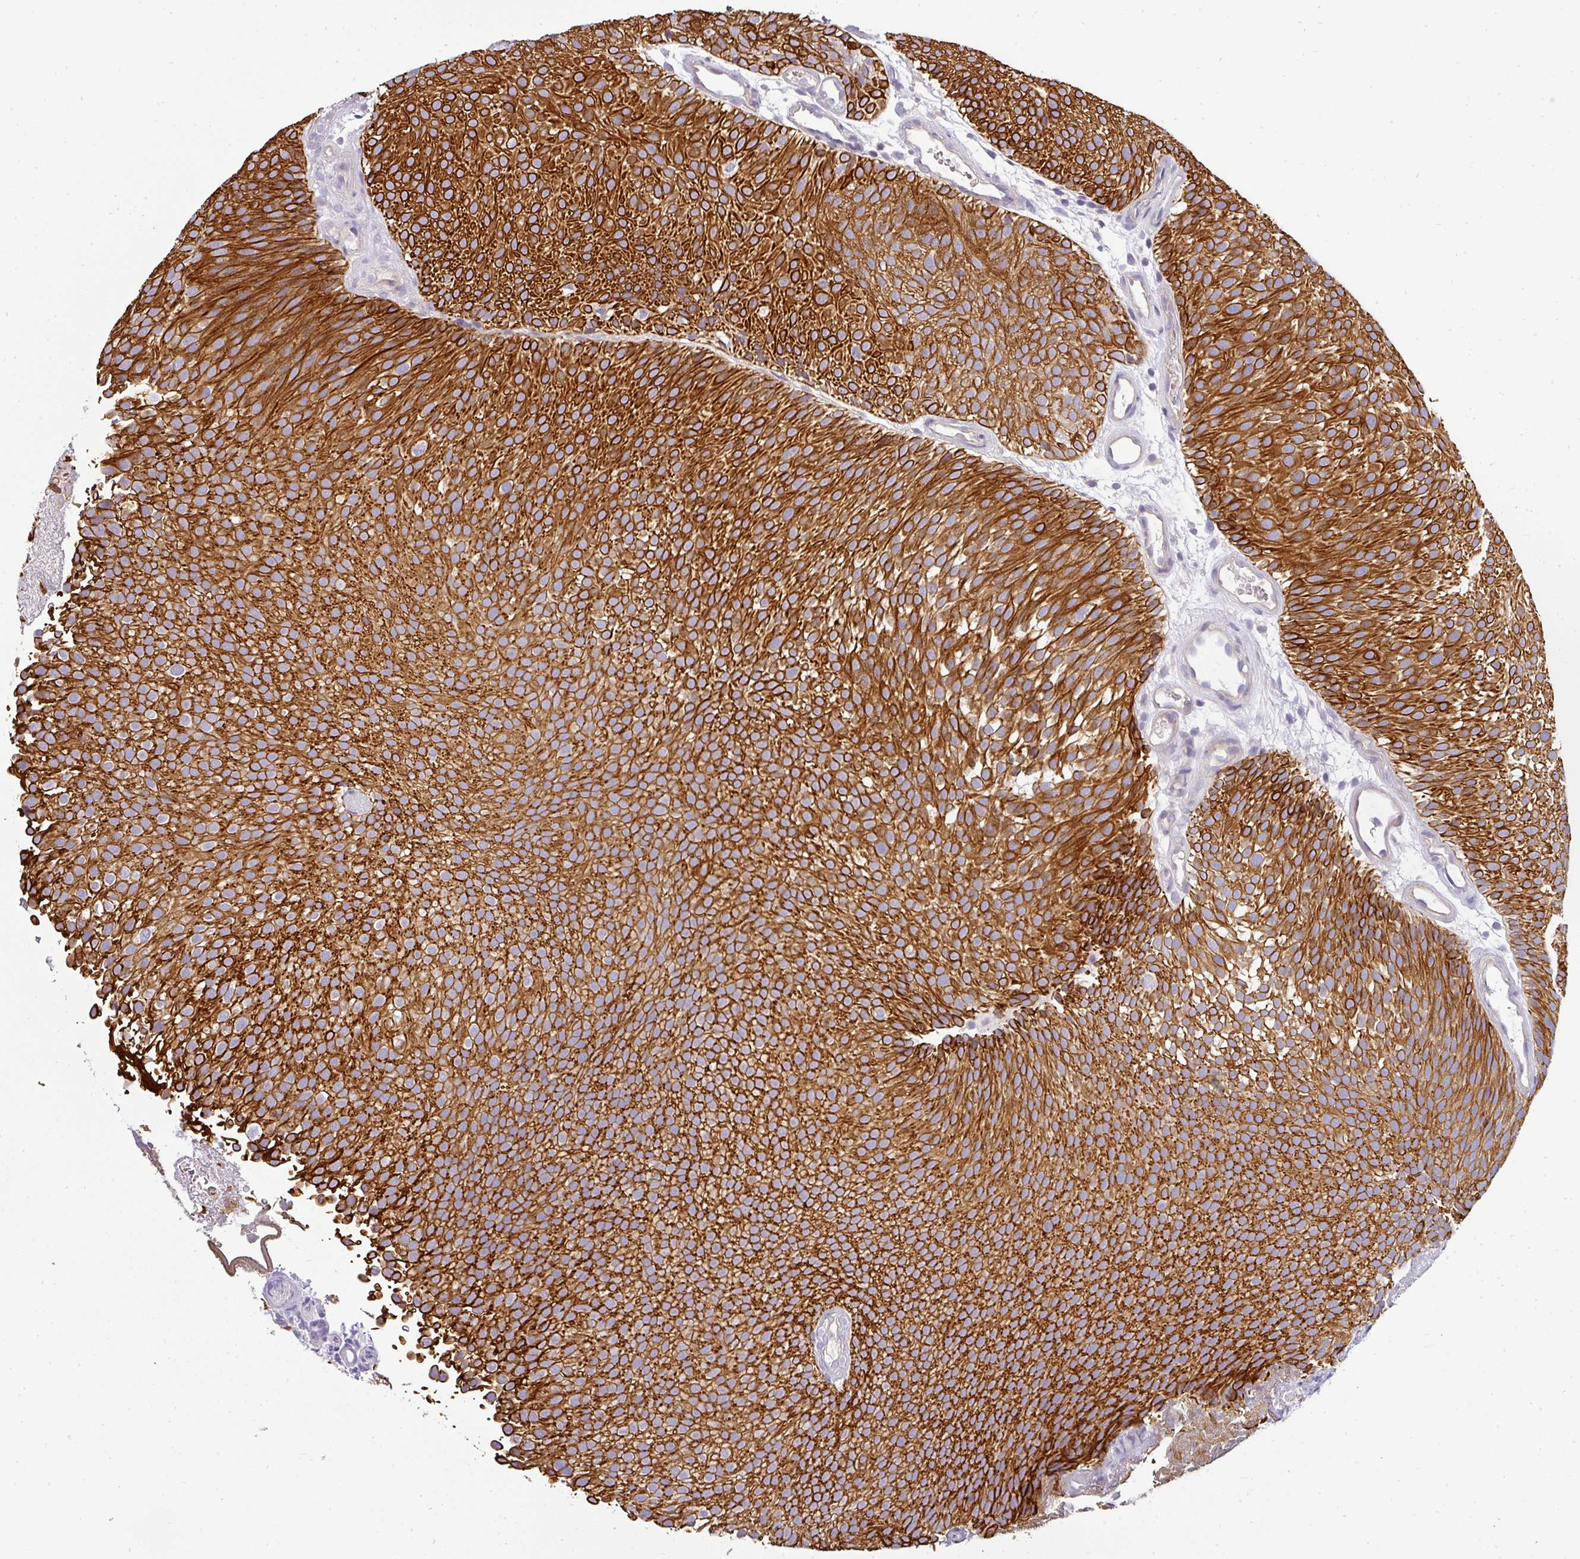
{"staining": {"intensity": "strong", "quantity": ">75%", "location": "cytoplasmic/membranous"}, "tissue": "urothelial cancer", "cell_type": "Tumor cells", "image_type": "cancer", "snomed": [{"axis": "morphology", "description": "Urothelial carcinoma, Low grade"}, {"axis": "topography", "description": "Urinary bladder"}], "caption": "Immunohistochemistry micrograph of human urothelial cancer stained for a protein (brown), which exhibits high levels of strong cytoplasmic/membranous staining in about >75% of tumor cells.", "gene": "ASXL3", "patient": {"sex": "male", "age": 78}}